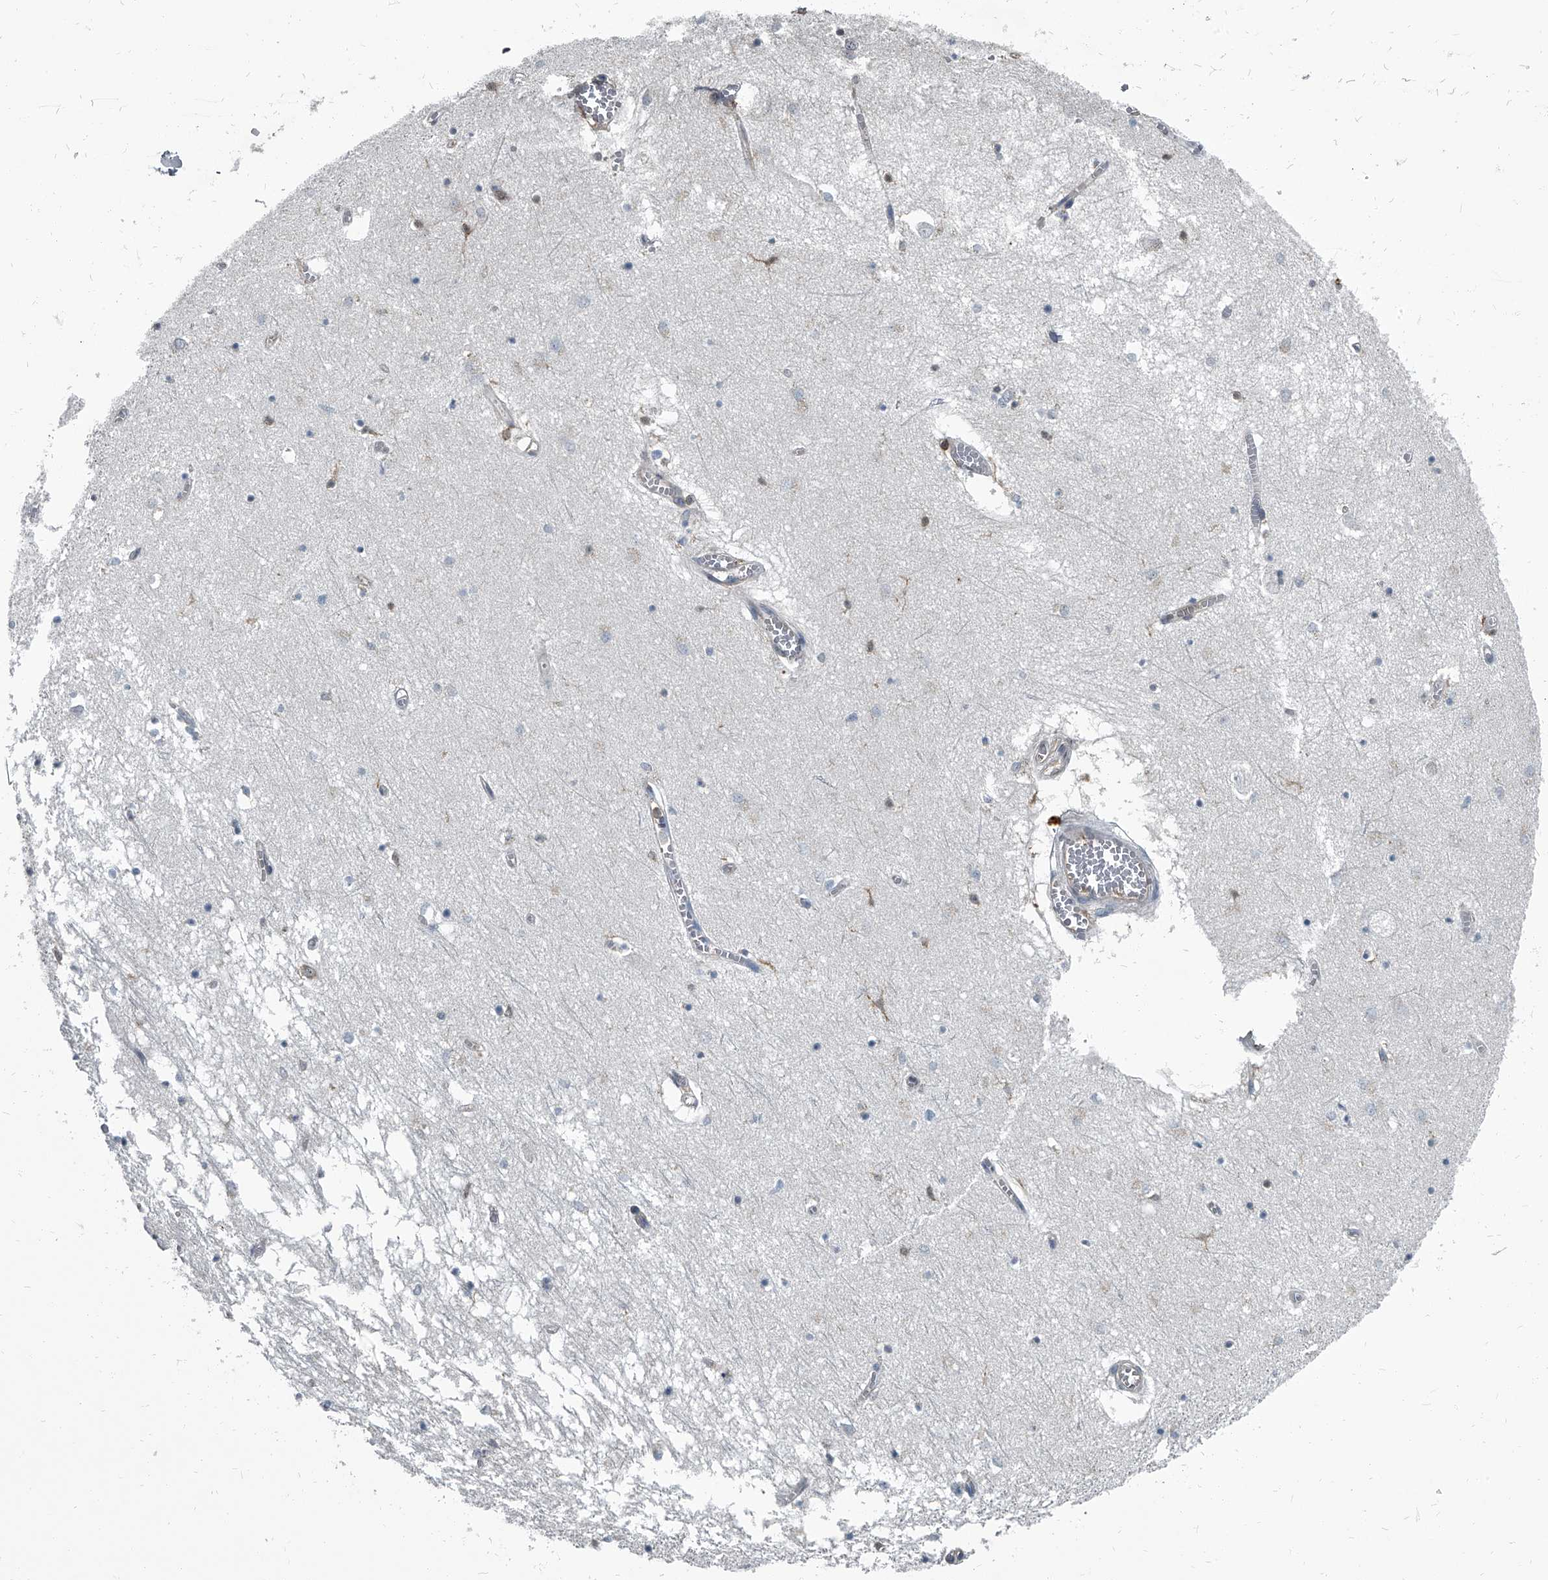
{"staining": {"intensity": "negative", "quantity": "none", "location": "none"}, "tissue": "hippocampus", "cell_type": "Glial cells", "image_type": "normal", "snomed": [{"axis": "morphology", "description": "Normal tissue, NOS"}, {"axis": "topography", "description": "Hippocampus"}], "caption": "Hippocampus stained for a protein using immunohistochemistry (IHC) demonstrates no positivity glial cells.", "gene": "CDV3", "patient": {"sex": "male", "age": 70}}